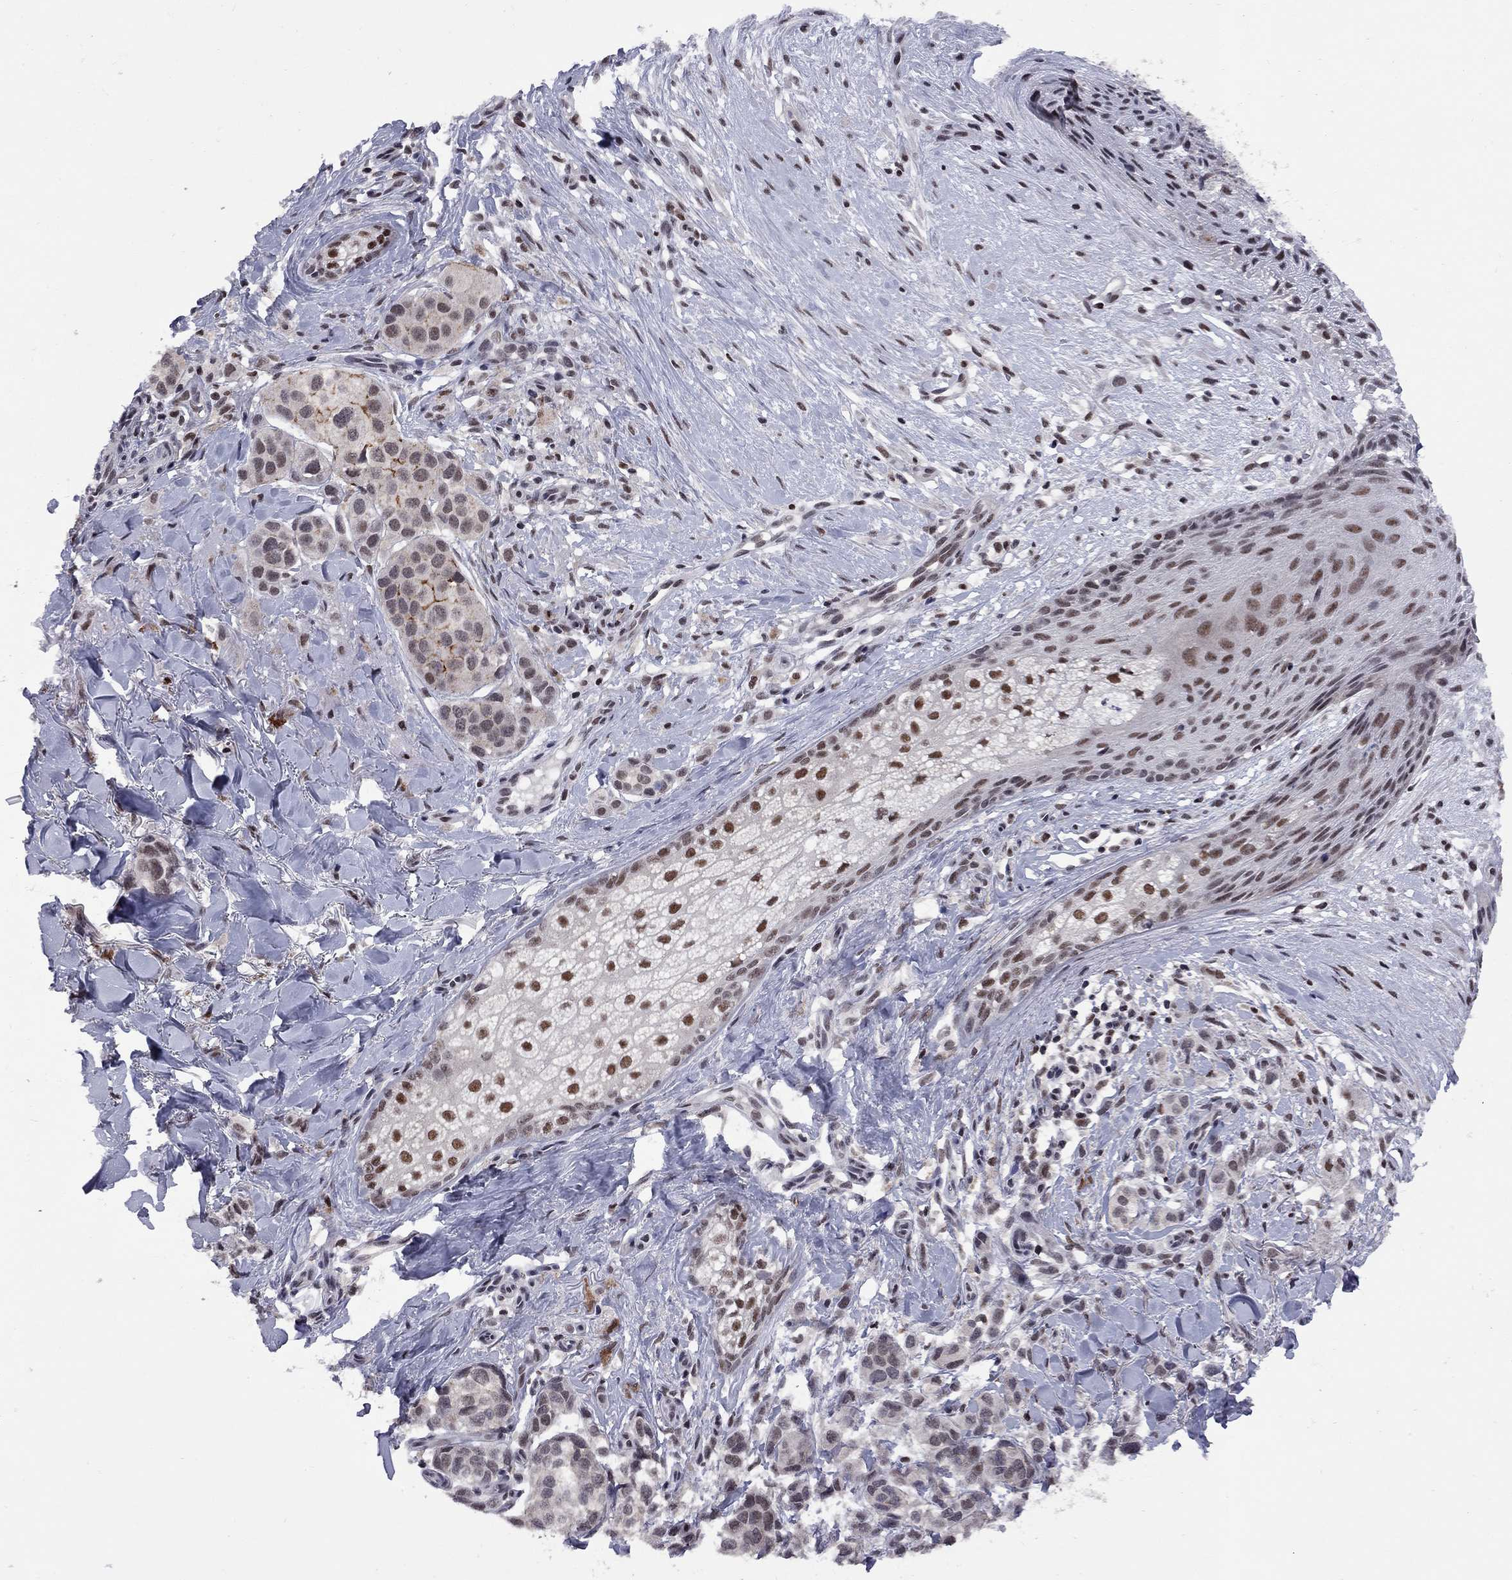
{"staining": {"intensity": "weak", "quantity": "25%-75%", "location": "nuclear"}, "tissue": "melanoma", "cell_type": "Tumor cells", "image_type": "cancer", "snomed": [{"axis": "morphology", "description": "Malignant melanoma, NOS"}, {"axis": "topography", "description": "Skin"}], "caption": "Melanoma stained for a protein displays weak nuclear positivity in tumor cells.", "gene": "TAF9", "patient": {"sex": "male", "age": 57}}